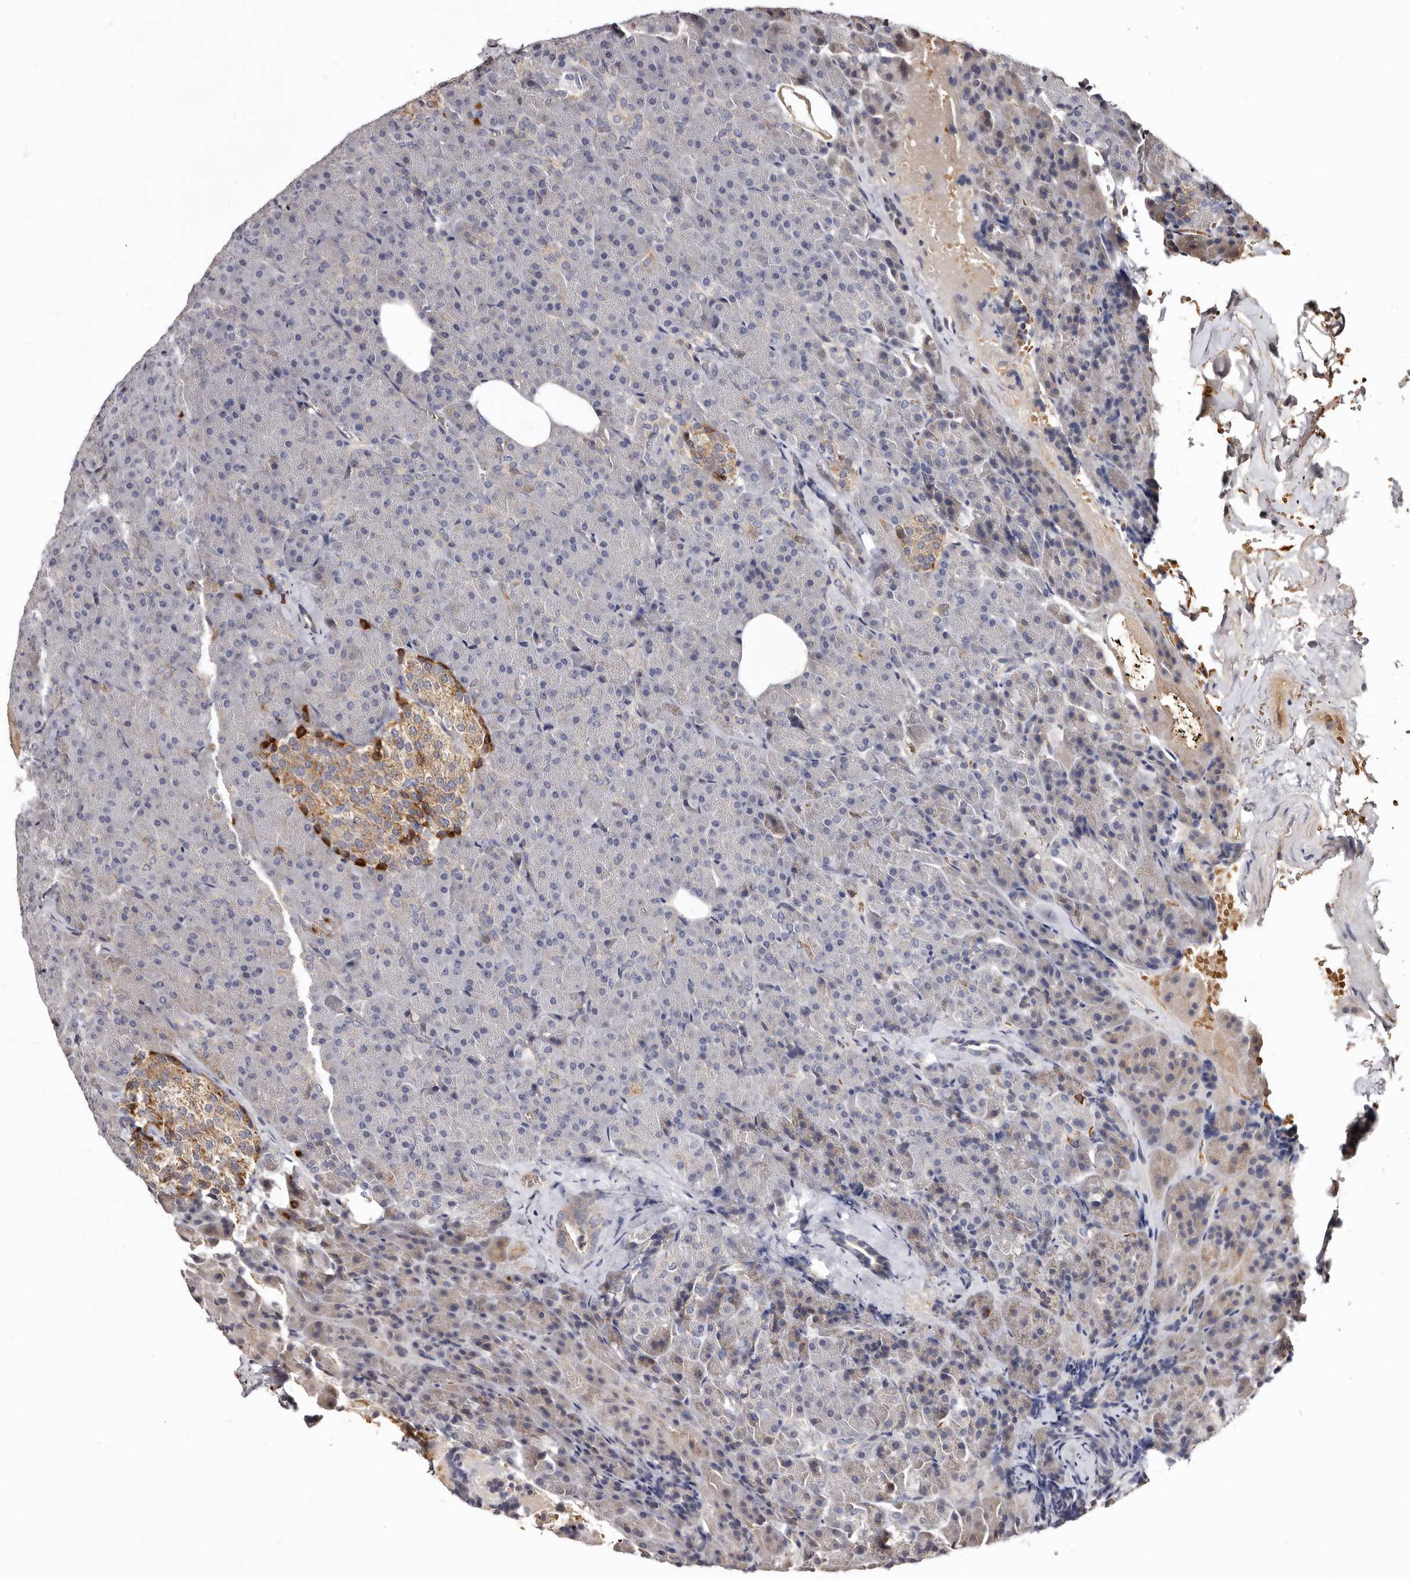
{"staining": {"intensity": "moderate", "quantity": "<25%", "location": "cytoplasmic/membranous"}, "tissue": "pancreas", "cell_type": "Exocrine glandular cells", "image_type": "normal", "snomed": [{"axis": "morphology", "description": "Normal tissue, NOS"}, {"axis": "morphology", "description": "Carcinoid, malignant, NOS"}, {"axis": "topography", "description": "Pancreas"}], "caption": "A brown stain labels moderate cytoplasmic/membranous expression of a protein in exocrine glandular cells of benign pancreas. Immunohistochemistry (ihc) stains the protein of interest in brown and the nuclei are stained blue.", "gene": "BAX", "patient": {"sex": "female", "age": 35}}